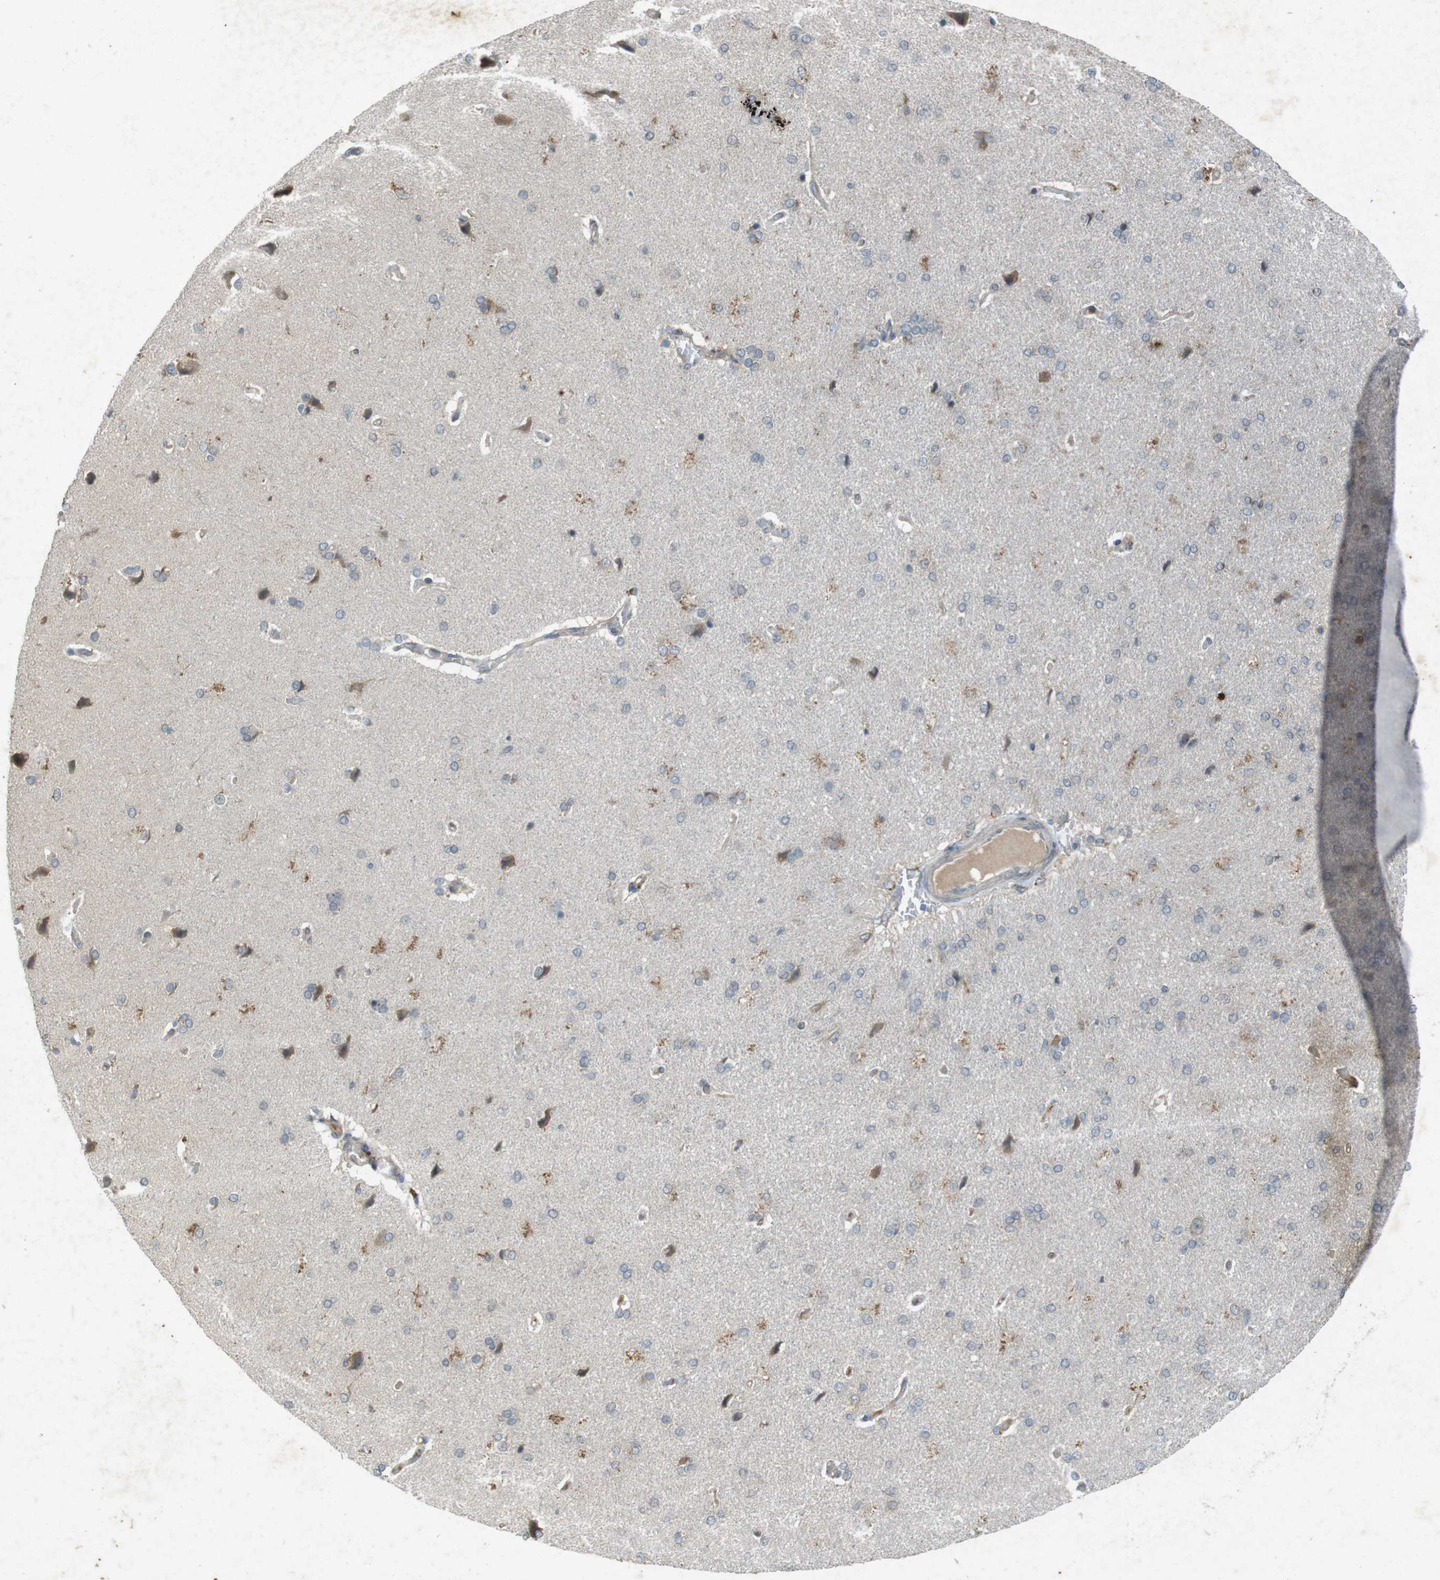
{"staining": {"intensity": "negative", "quantity": "none", "location": "none"}, "tissue": "cerebral cortex", "cell_type": "Endothelial cells", "image_type": "normal", "snomed": [{"axis": "morphology", "description": "Normal tissue, NOS"}, {"axis": "topography", "description": "Cerebral cortex"}], "caption": "The immunohistochemistry (IHC) photomicrograph has no significant expression in endothelial cells of cerebral cortex.", "gene": "FLCN", "patient": {"sex": "male", "age": 62}}